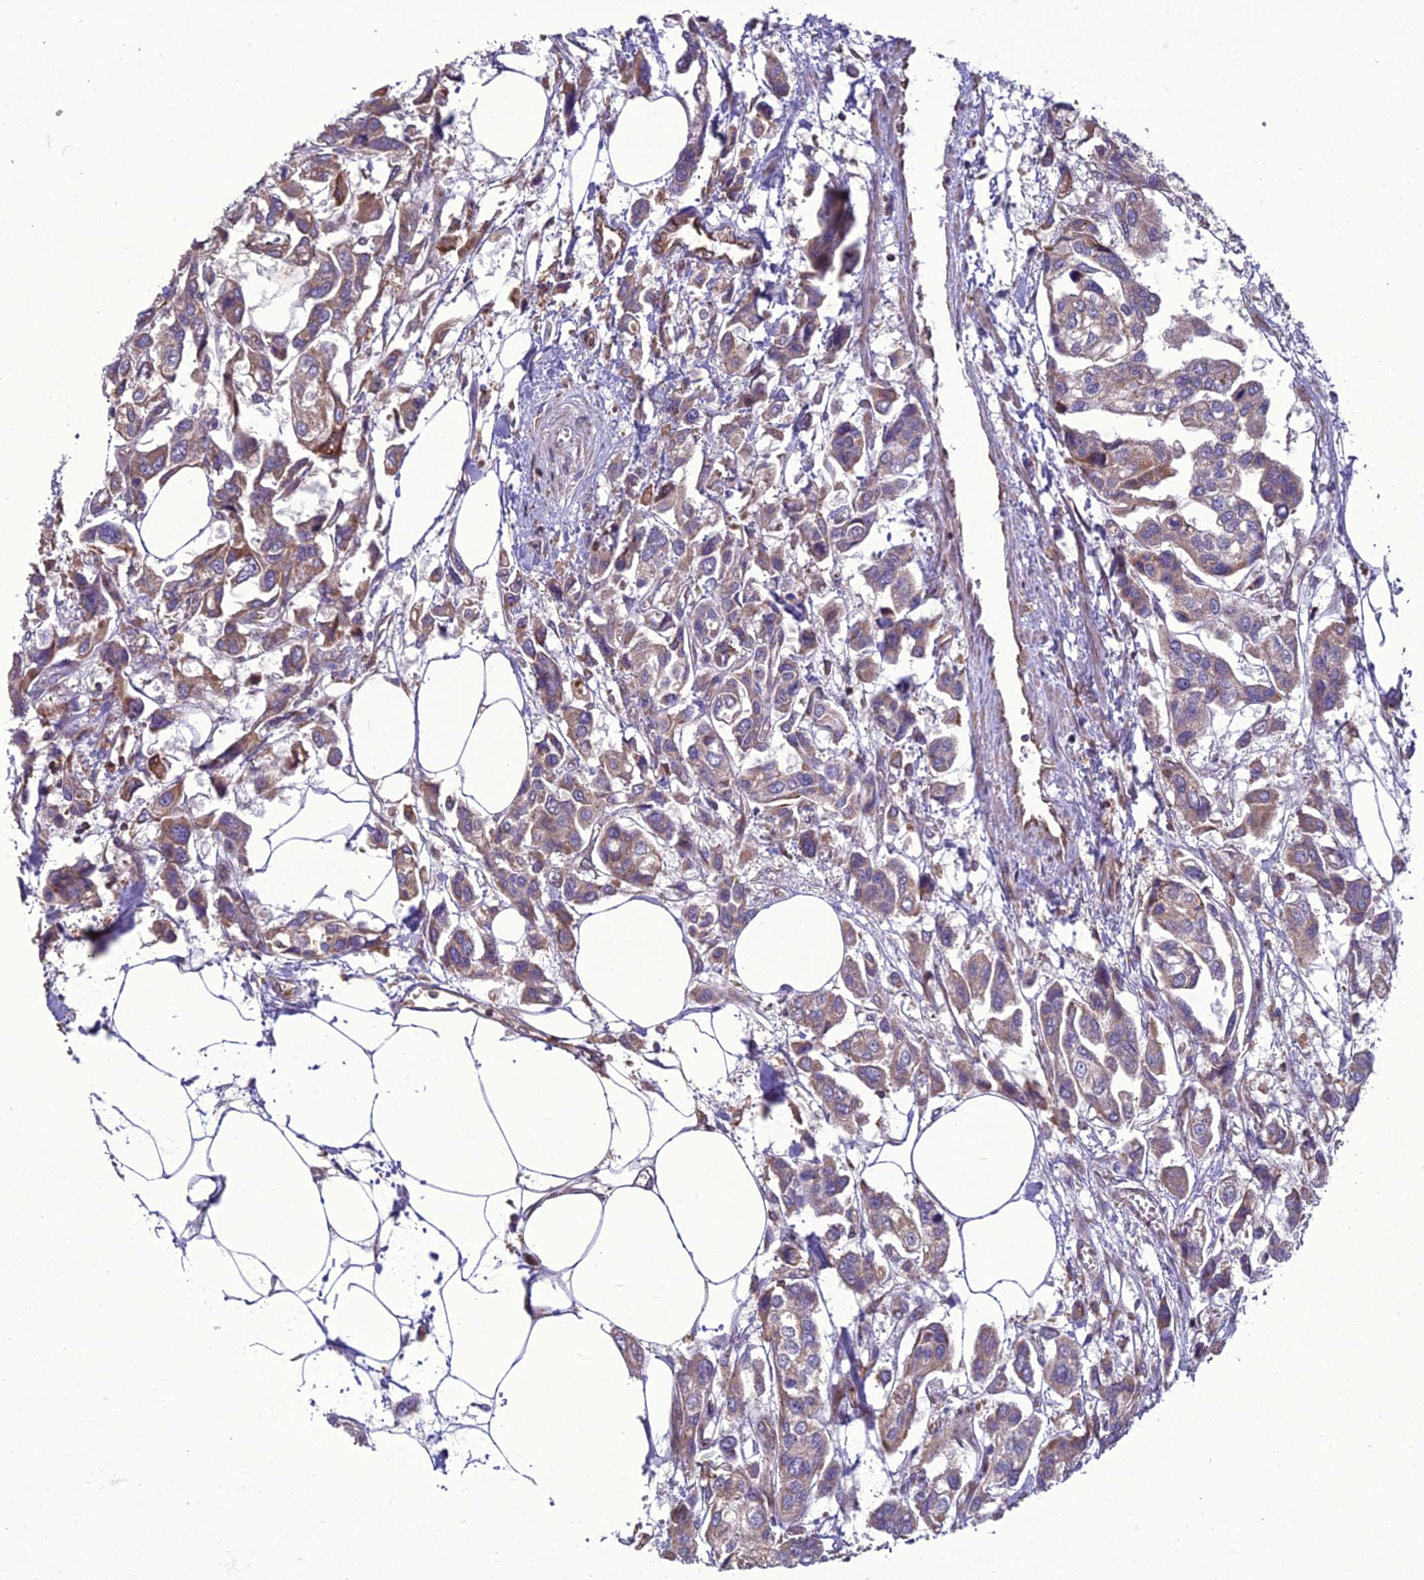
{"staining": {"intensity": "moderate", "quantity": "<25%", "location": "cytoplasmic/membranous"}, "tissue": "urothelial cancer", "cell_type": "Tumor cells", "image_type": "cancer", "snomed": [{"axis": "morphology", "description": "Urothelial carcinoma, High grade"}, {"axis": "topography", "description": "Urinary bladder"}], "caption": "Moderate cytoplasmic/membranous positivity is present in approximately <25% of tumor cells in urothelial cancer.", "gene": "GIMAP1", "patient": {"sex": "male", "age": 67}}